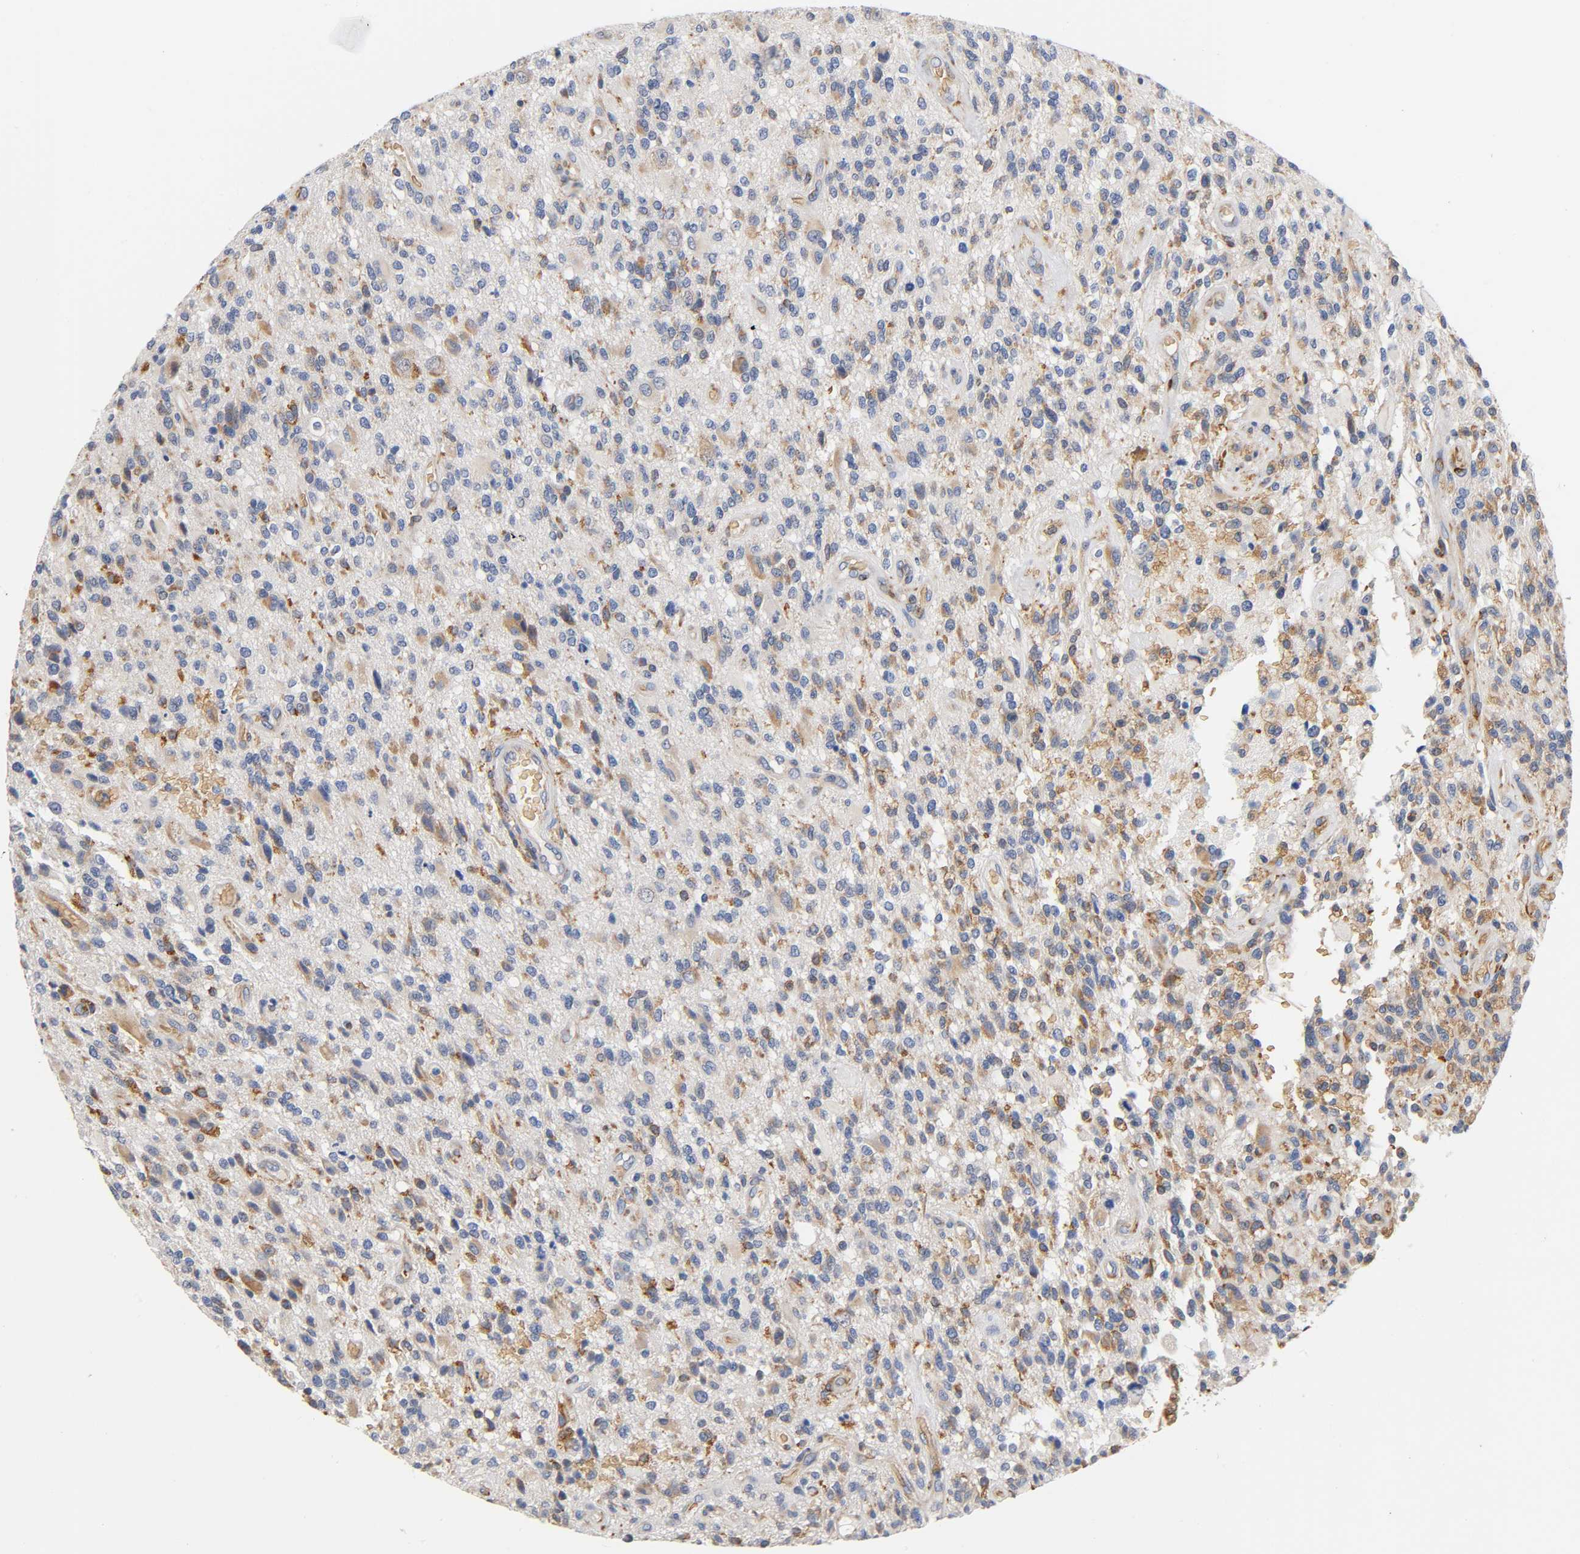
{"staining": {"intensity": "weak", "quantity": "25%-75%", "location": "cytoplasmic/membranous"}, "tissue": "glioma", "cell_type": "Tumor cells", "image_type": "cancer", "snomed": [{"axis": "morphology", "description": "Normal tissue, NOS"}, {"axis": "morphology", "description": "Glioma, malignant, High grade"}, {"axis": "topography", "description": "Cerebral cortex"}], "caption": "Immunohistochemistry of malignant glioma (high-grade) exhibits low levels of weak cytoplasmic/membranous staining in approximately 25%-75% of tumor cells.", "gene": "UCKL1", "patient": {"sex": "male", "age": 75}}